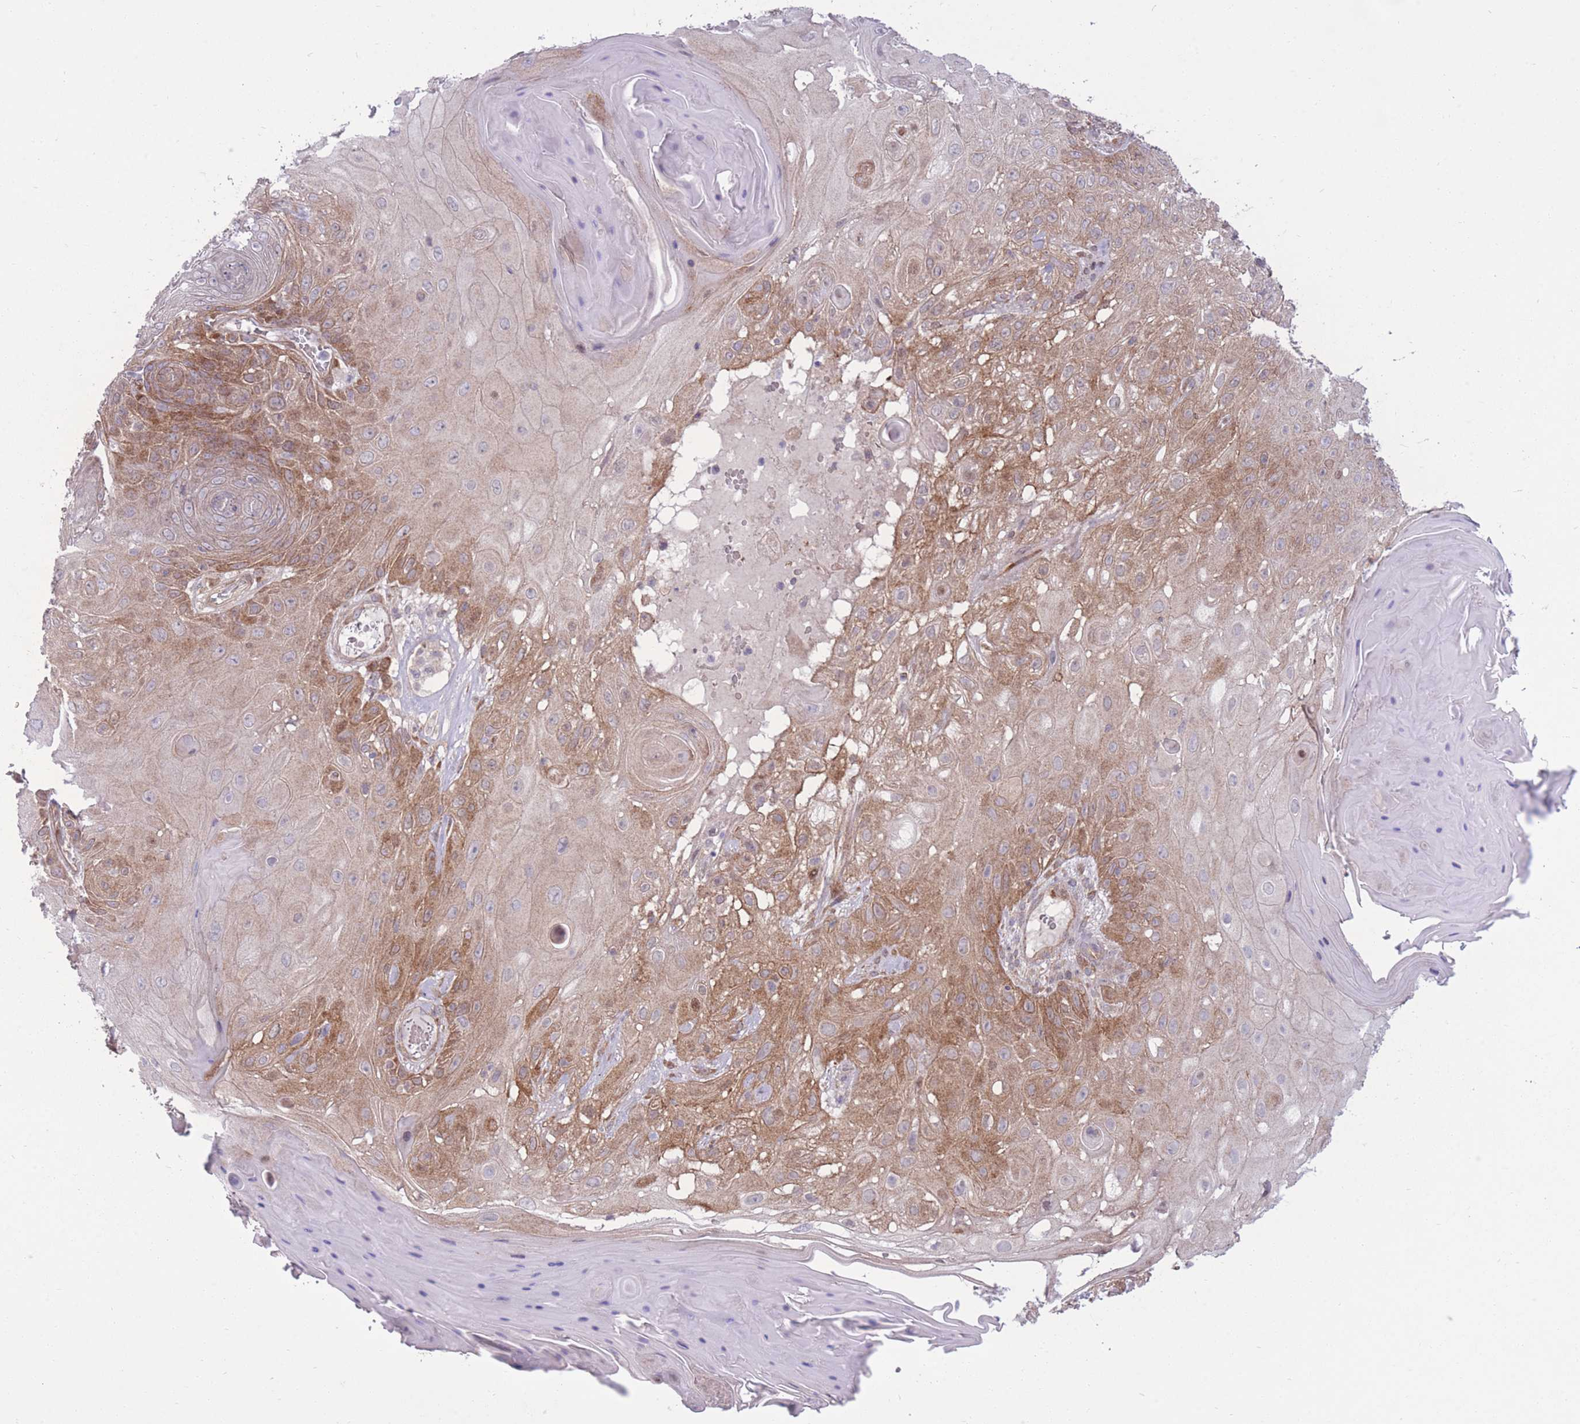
{"staining": {"intensity": "moderate", "quantity": "25%-75%", "location": "cytoplasmic/membranous"}, "tissue": "skin cancer", "cell_type": "Tumor cells", "image_type": "cancer", "snomed": [{"axis": "morphology", "description": "Normal tissue, NOS"}, {"axis": "morphology", "description": "Squamous cell carcinoma, NOS"}, {"axis": "topography", "description": "Skin"}, {"axis": "topography", "description": "Cartilage tissue"}], "caption": "Human squamous cell carcinoma (skin) stained for a protein (brown) reveals moderate cytoplasmic/membranous positive positivity in approximately 25%-75% of tumor cells.", "gene": "RIC8A", "patient": {"sex": "female", "age": 79}}